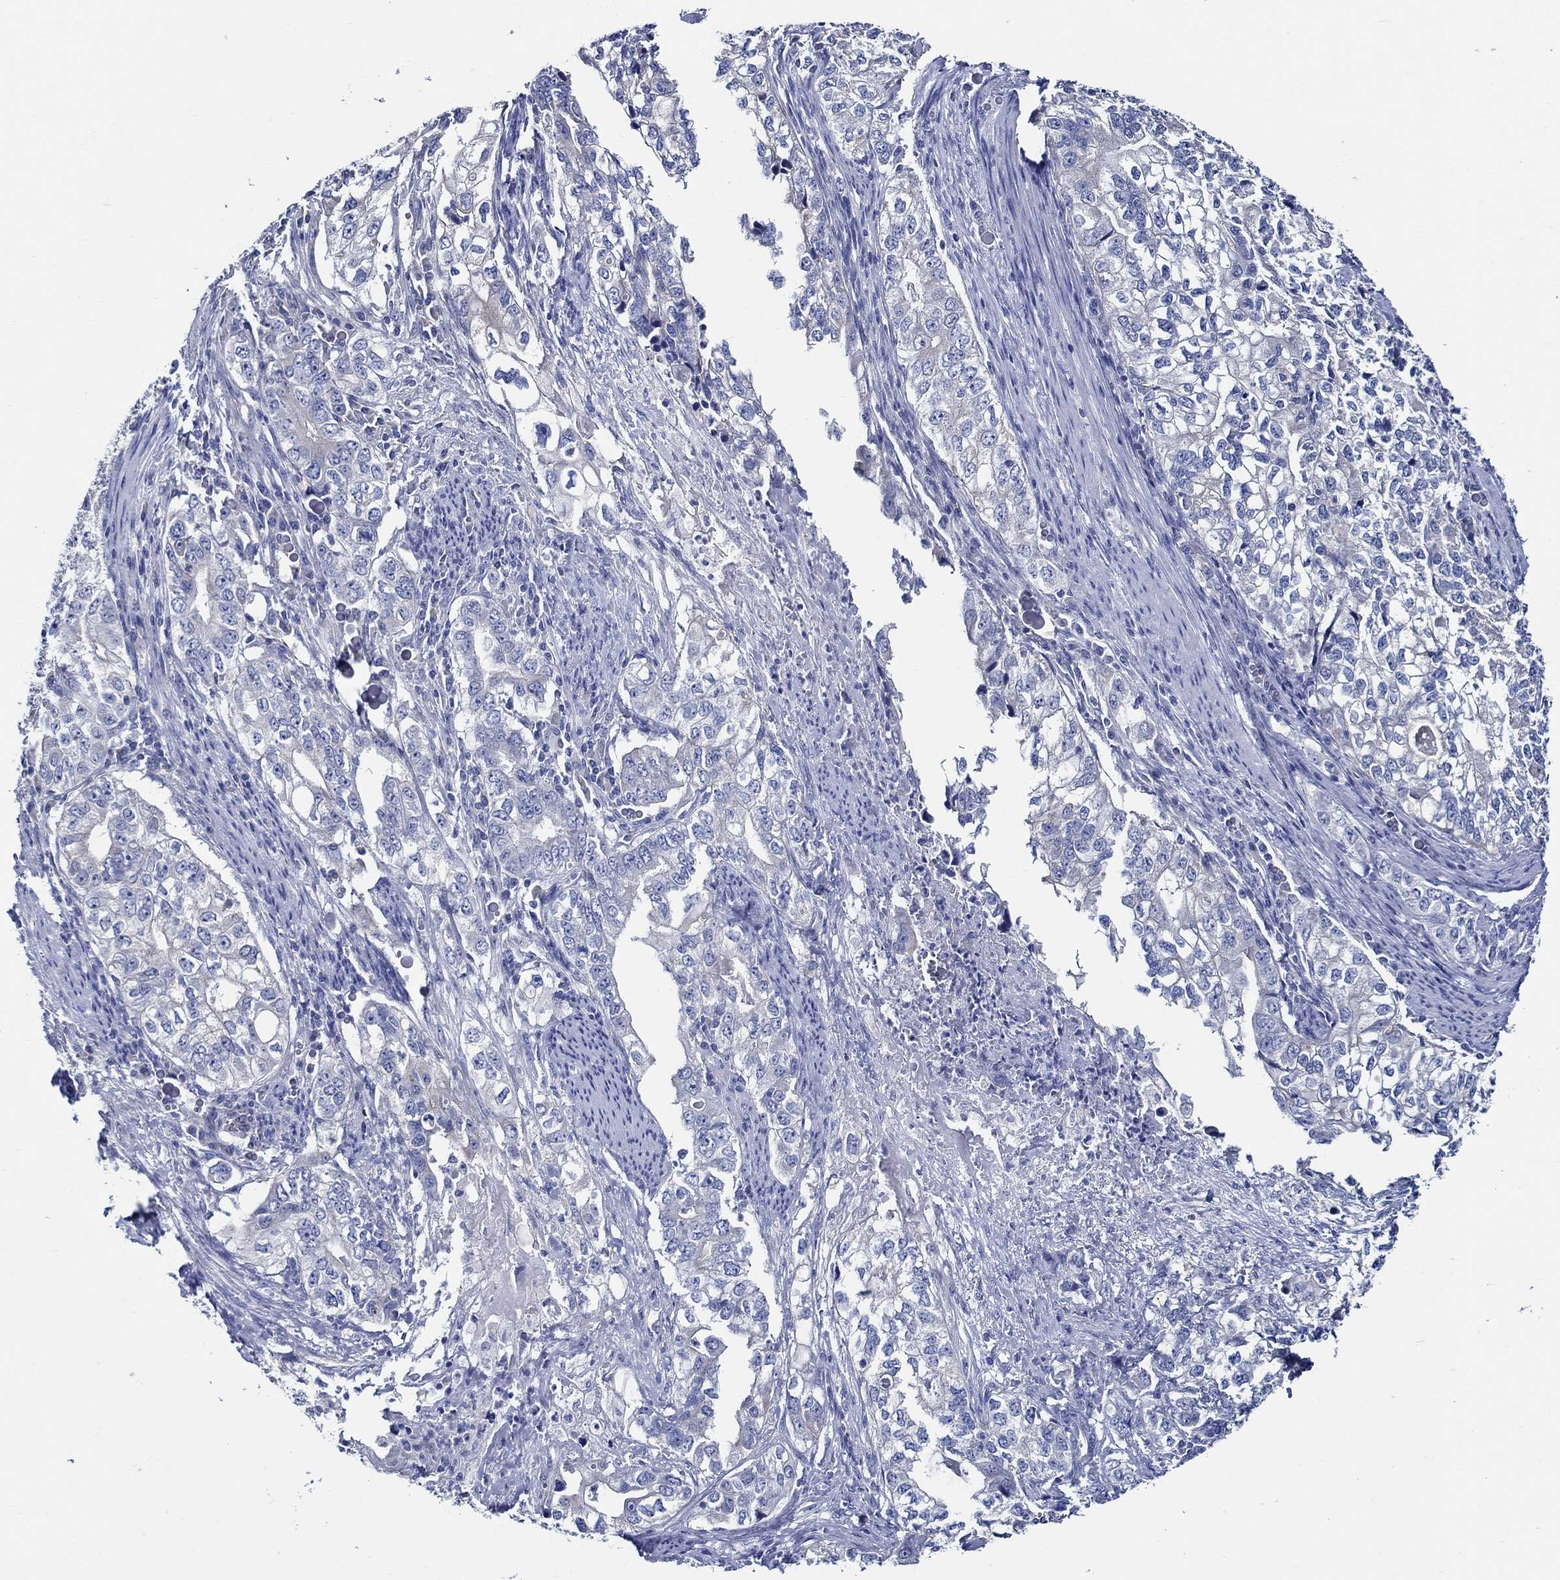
{"staining": {"intensity": "negative", "quantity": "none", "location": "none"}, "tissue": "stomach cancer", "cell_type": "Tumor cells", "image_type": "cancer", "snomed": [{"axis": "morphology", "description": "Adenocarcinoma, NOS"}, {"axis": "topography", "description": "Stomach, lower"}], "caption": "Protein analysis of stomach cancer (adenocarcinoma) displays no significant positivity in tumor cells.", "gene": "SKOR1", "patient": {"sex": "female", "age": 72}}